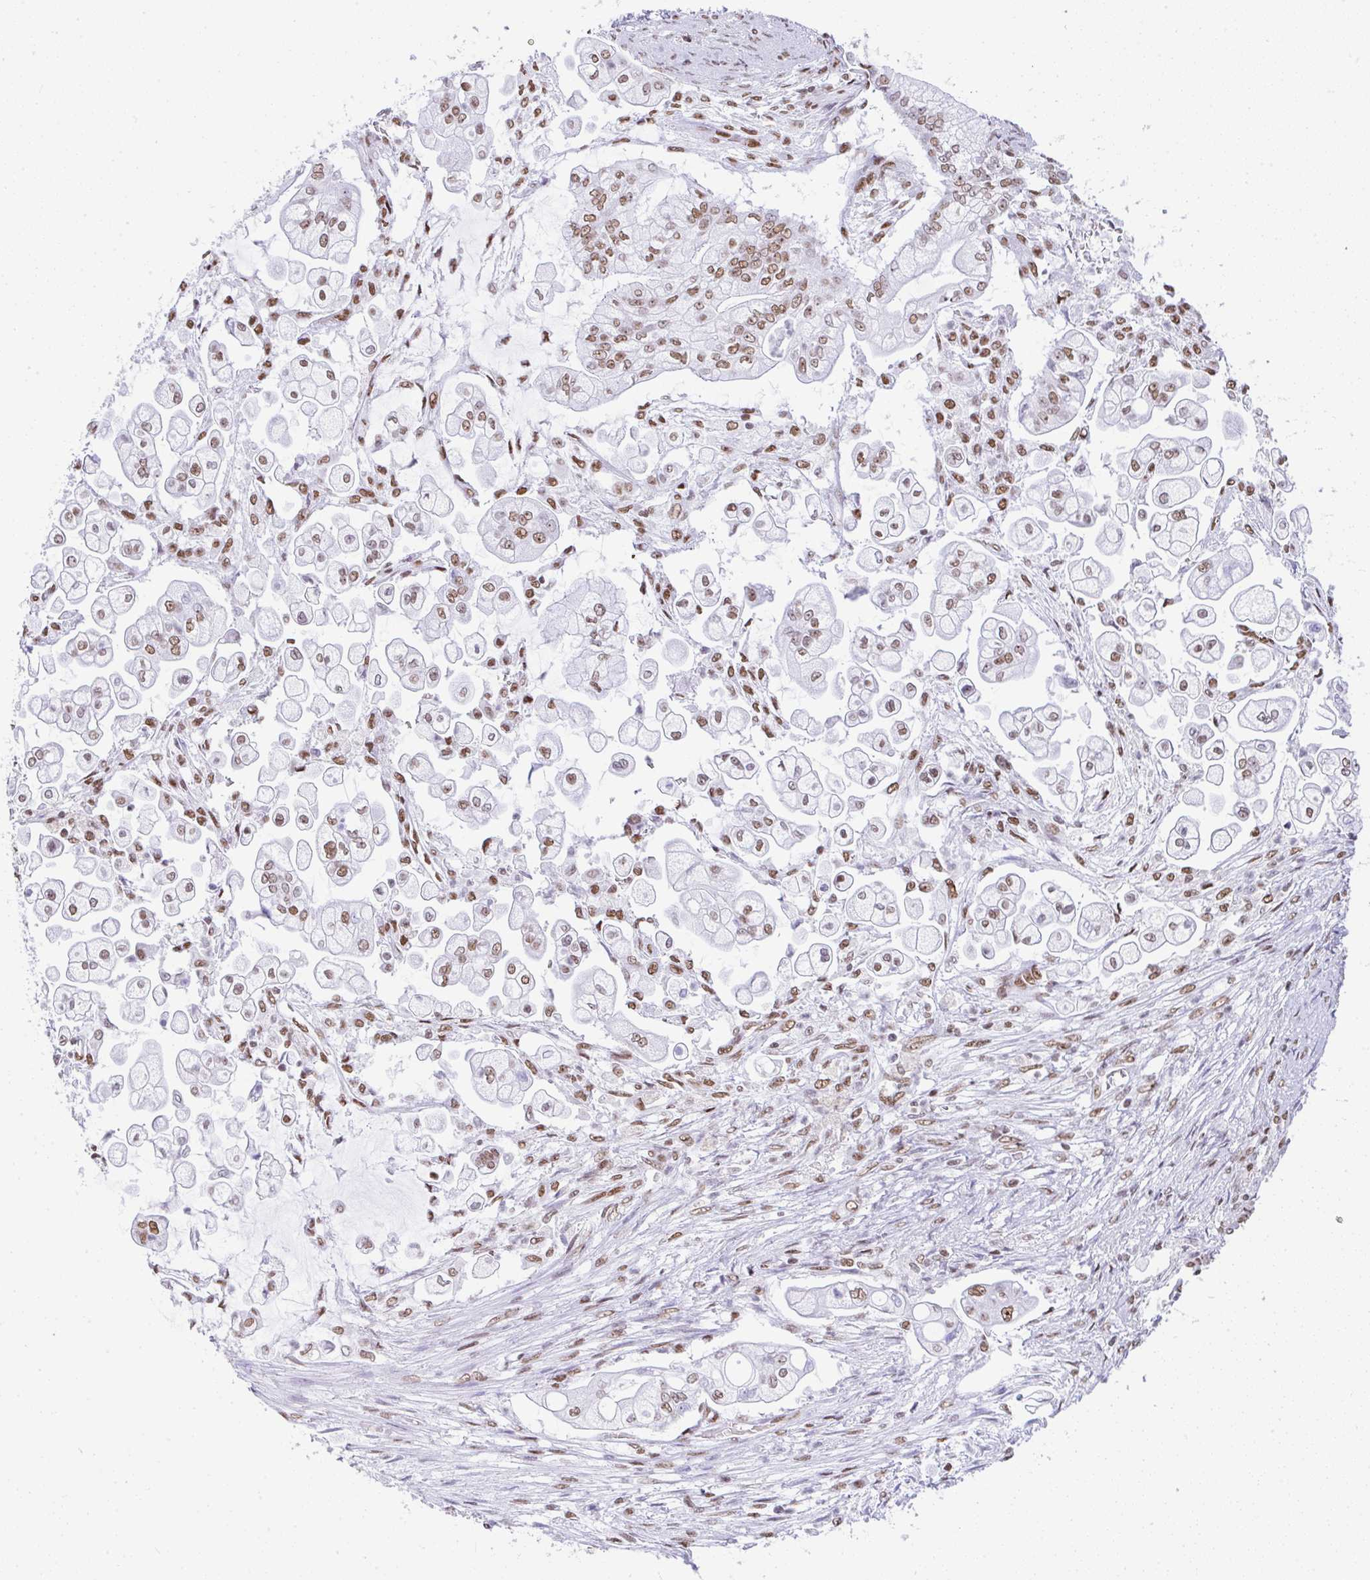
{"staining": {"intensity": "moderate", "quantity": ">75%", "location": "nuclear"}, "tissue": "pancreatic cancer", "cell_type": "Tumor cells", "image_type": "cancer", "snomed": [{"axis": "morphology", "description": "Adenocarcinoma, NOS"}, {"axis": "topography", "description": "Pancreas"}], "caption": "The micrograph displays a brown stain indicating the presence of a protein in the nuclear of tumor cells in pancreatic adenocarcinoma. (DAB (3,3'-diaminobenzidine) IHC, brown staining for protein, blue staining for nuclei).", "gene": "DDX52", "patient": {"sex": "female", "age": 69}}